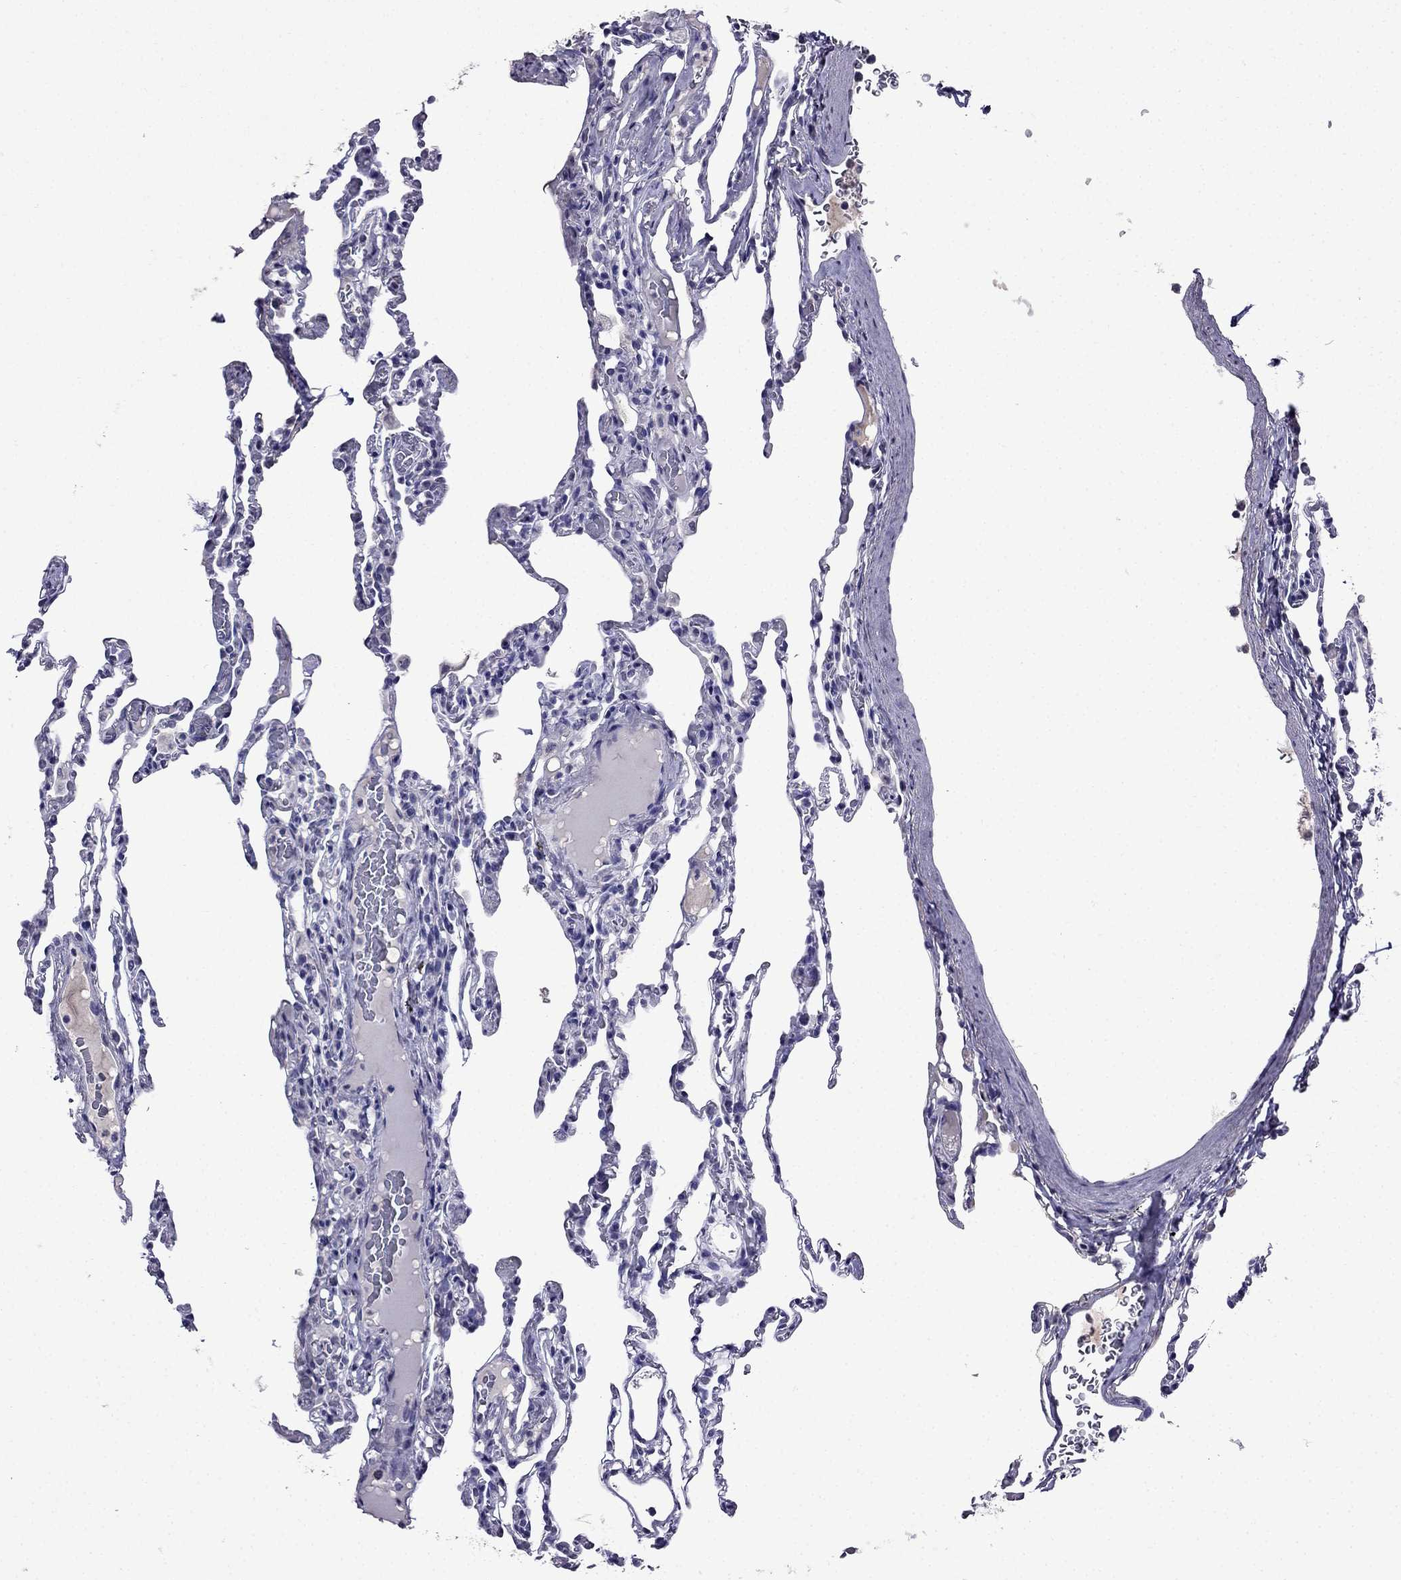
{"staining": {"intensity": "negative", "quantity": "none", "location": "none"}, "tissue": "lung", "cell_type": "Alveolar cells", "image_type": "normal", "snomed": [{"axis": "morphology", "description": "Normal tissue, NOS"}, {"axis": "topography", "description": "Lung"}], "caption": "This is a histopathology image of immunohistochemistry staining of normal lung, which shows no expression in alveolar cells.", "gene": "DNAH17", "patient": {"sex": "female", "age": 43}}